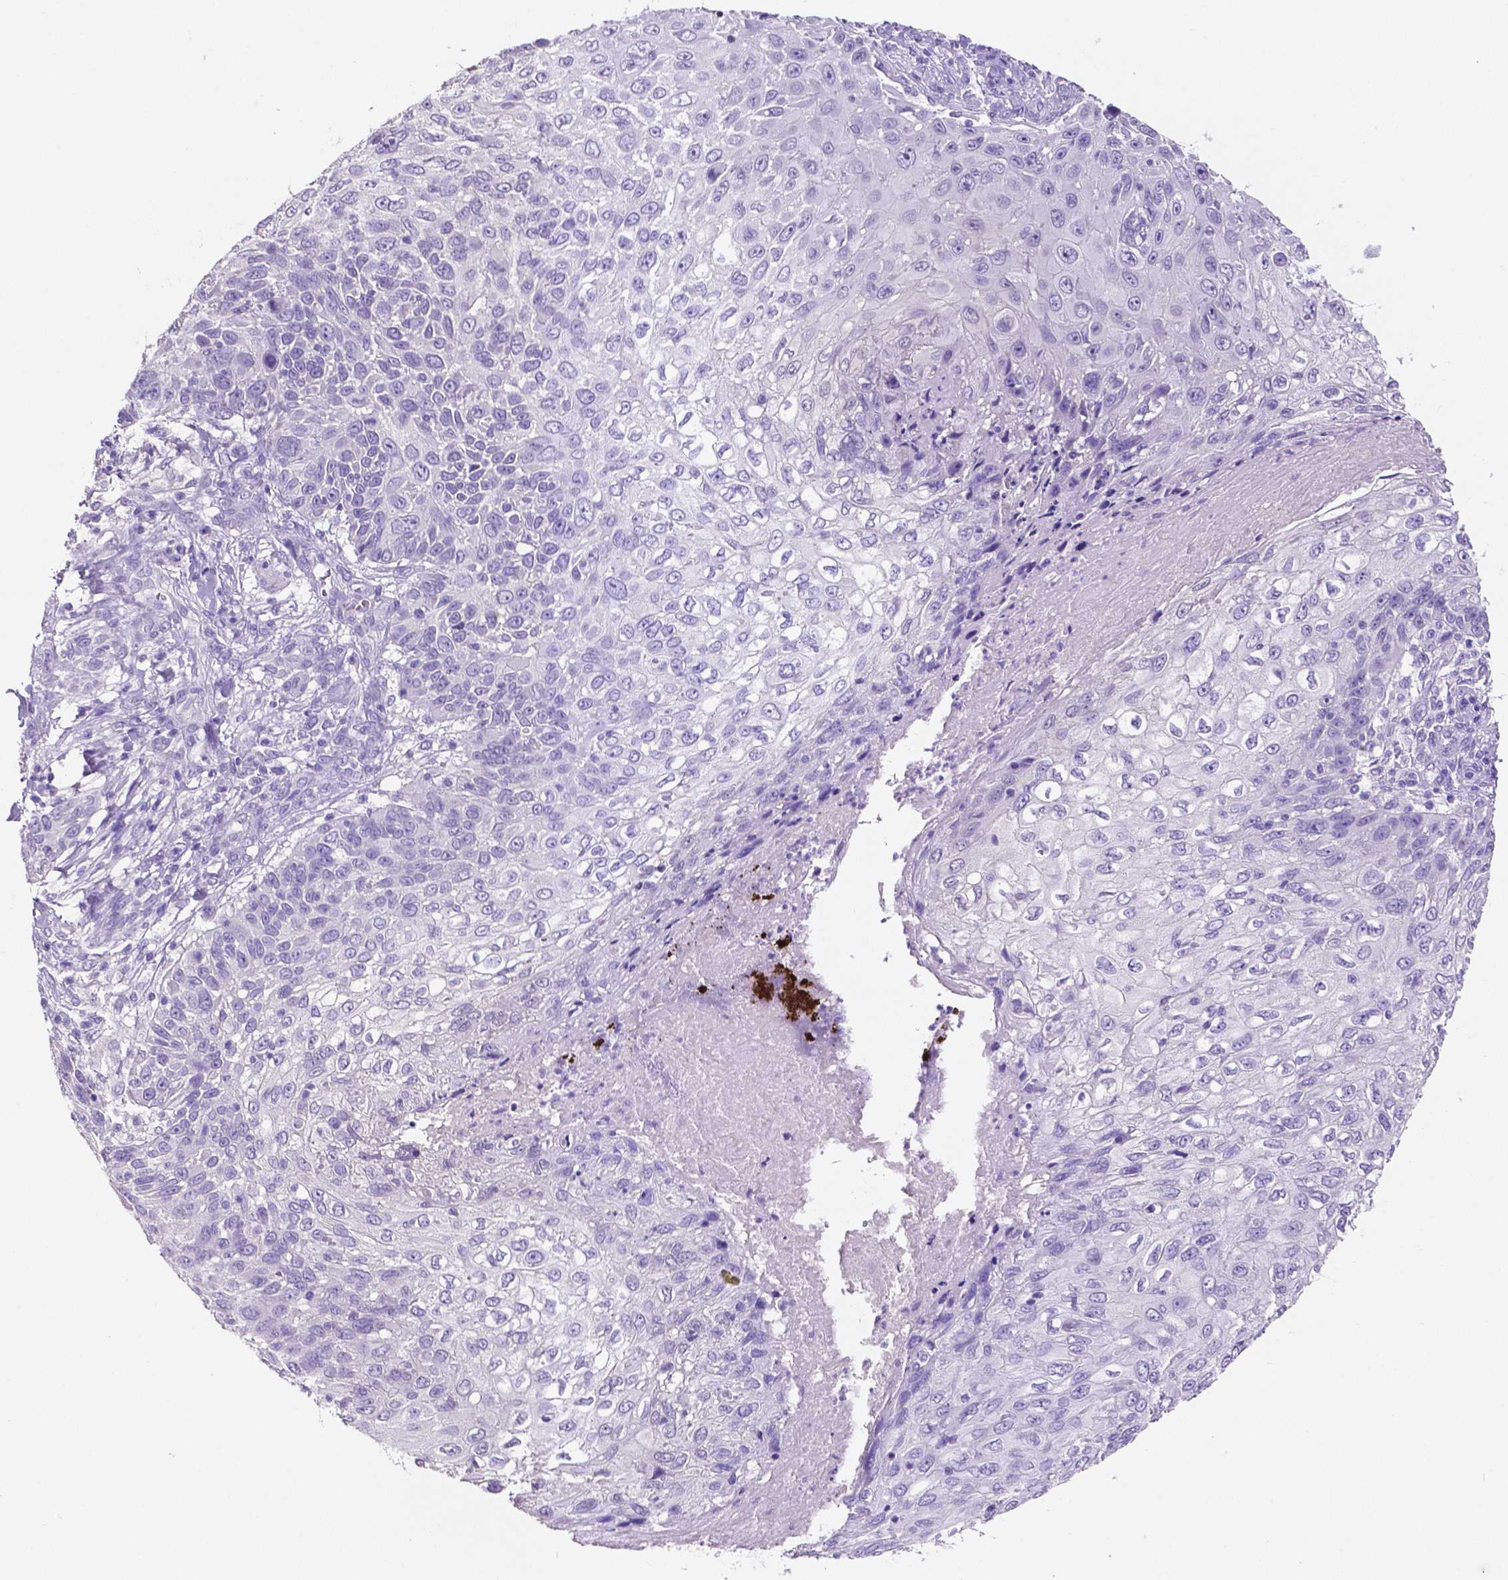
{"staining": {"intensity": "negative", "quantity": "none", "location": "none"}, "tissue": "skin cancer", "cell_type": "Tumor cells", "image_type": "cancer", "snomed": [{"axis": "morphology", "description": "Squamous cell carcinoma, NOS"}, {"axis": "topography", "description": "Skin"}], "caption": "Protein analysis of skin squamous cell carcinoma displays no significant expression in tumor cells.", "gene": "SLC22A2", "patient": {"sex": "male", "age": 92}}